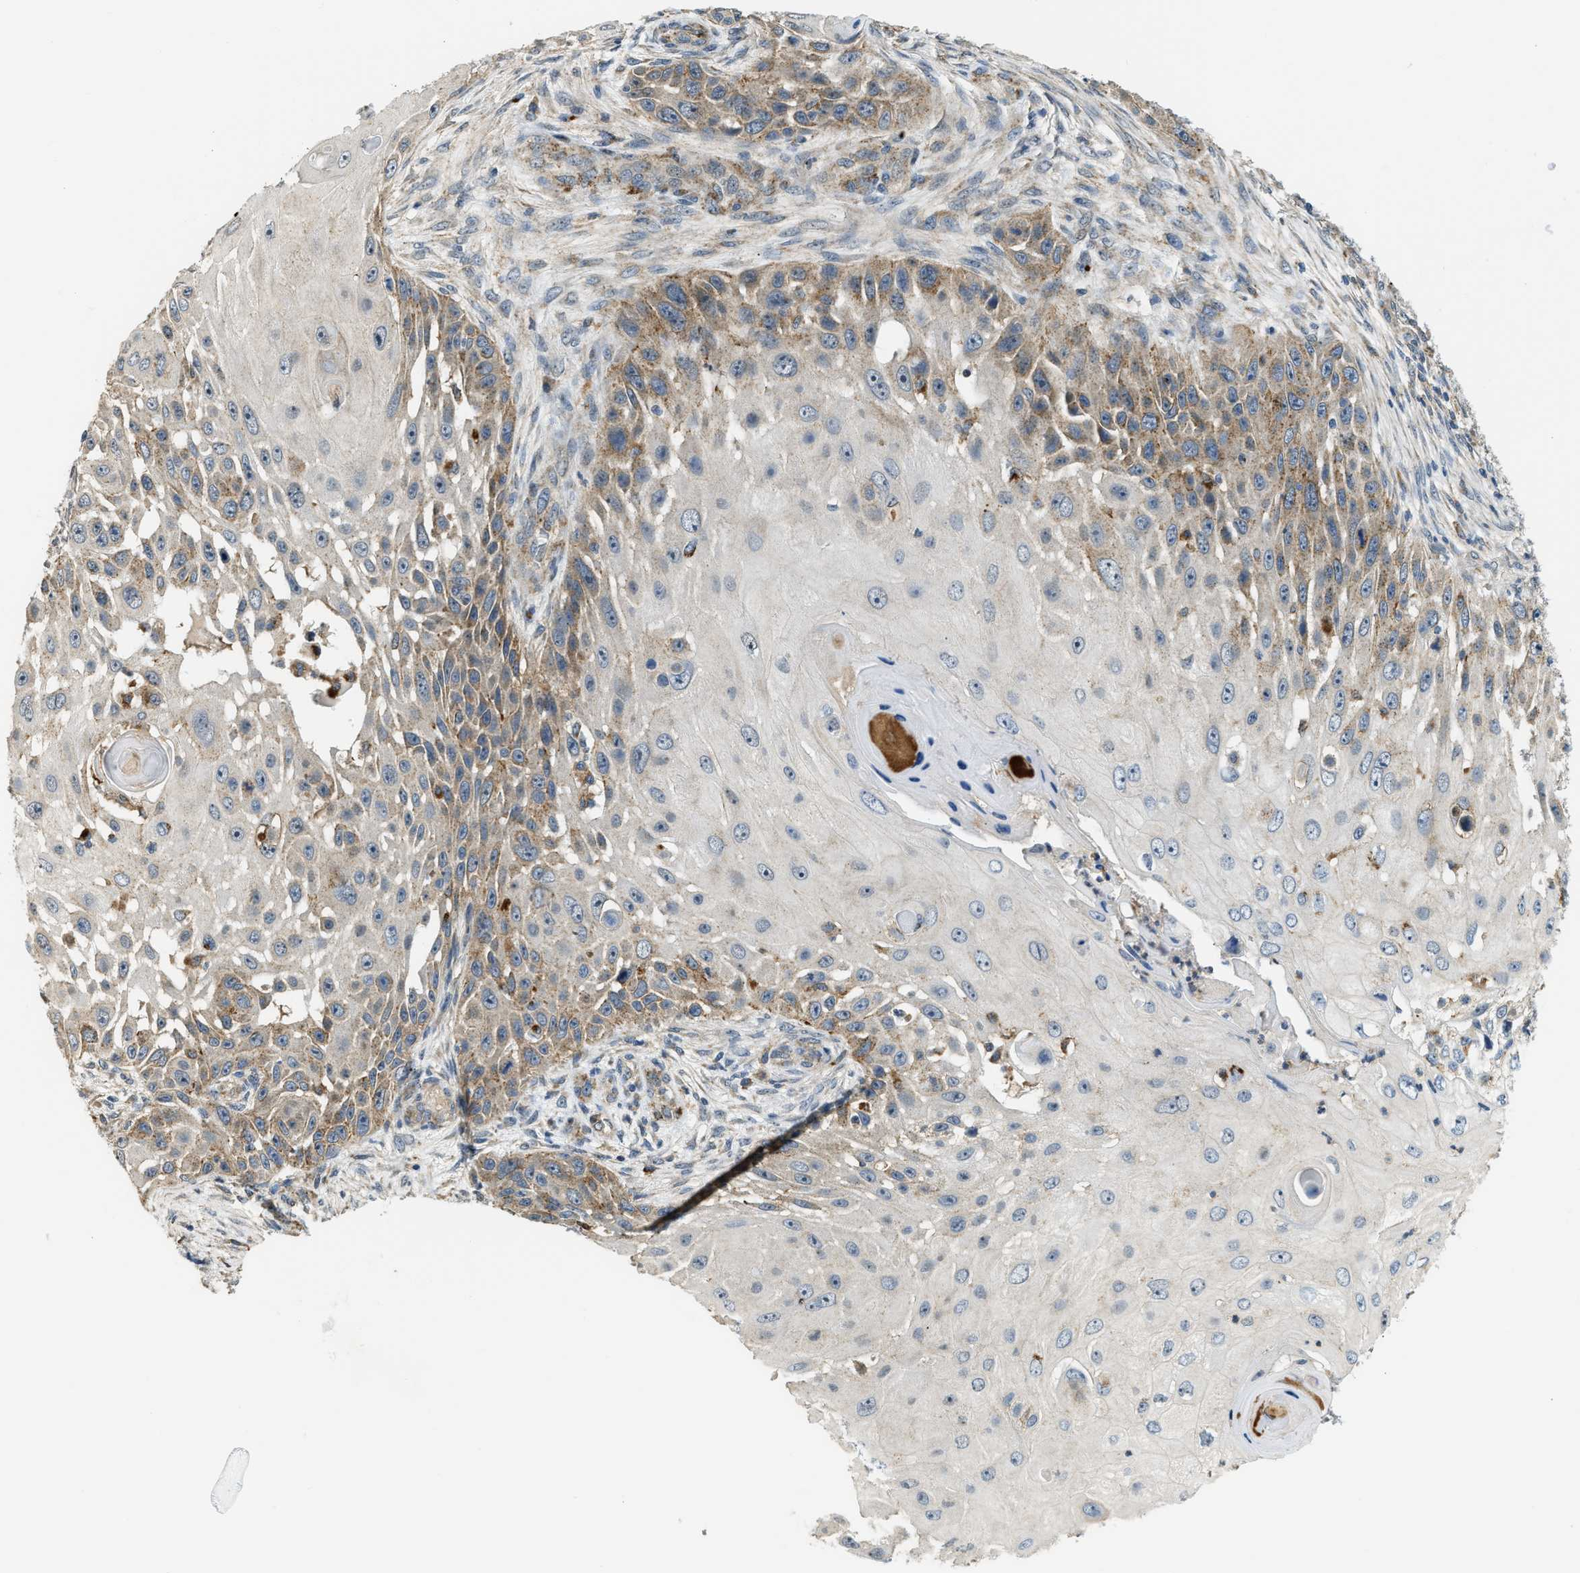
{"staining": {"intensity": "moderate", "quantity": "<25%", "location": "cytoplasmic/membranous"}, "tissue": "skin cancer", "cell_type": "Tumor cells", "image_type": "cancer", "snomed": [{"axis": "morphology", "description": "Squamous cell carcinoma, NOS"}, {"axis": "topography", "description": "Skin"}], "caption": "This micrograph demonstrates immunohistochemistry staining of human skin squamous cell carcinoma, with low moderate cytoplasmic/membranous staining in about <25% of tumor cells.", "gene": "STARD3NL", "patient": {"sex": "female", "age": 44}}